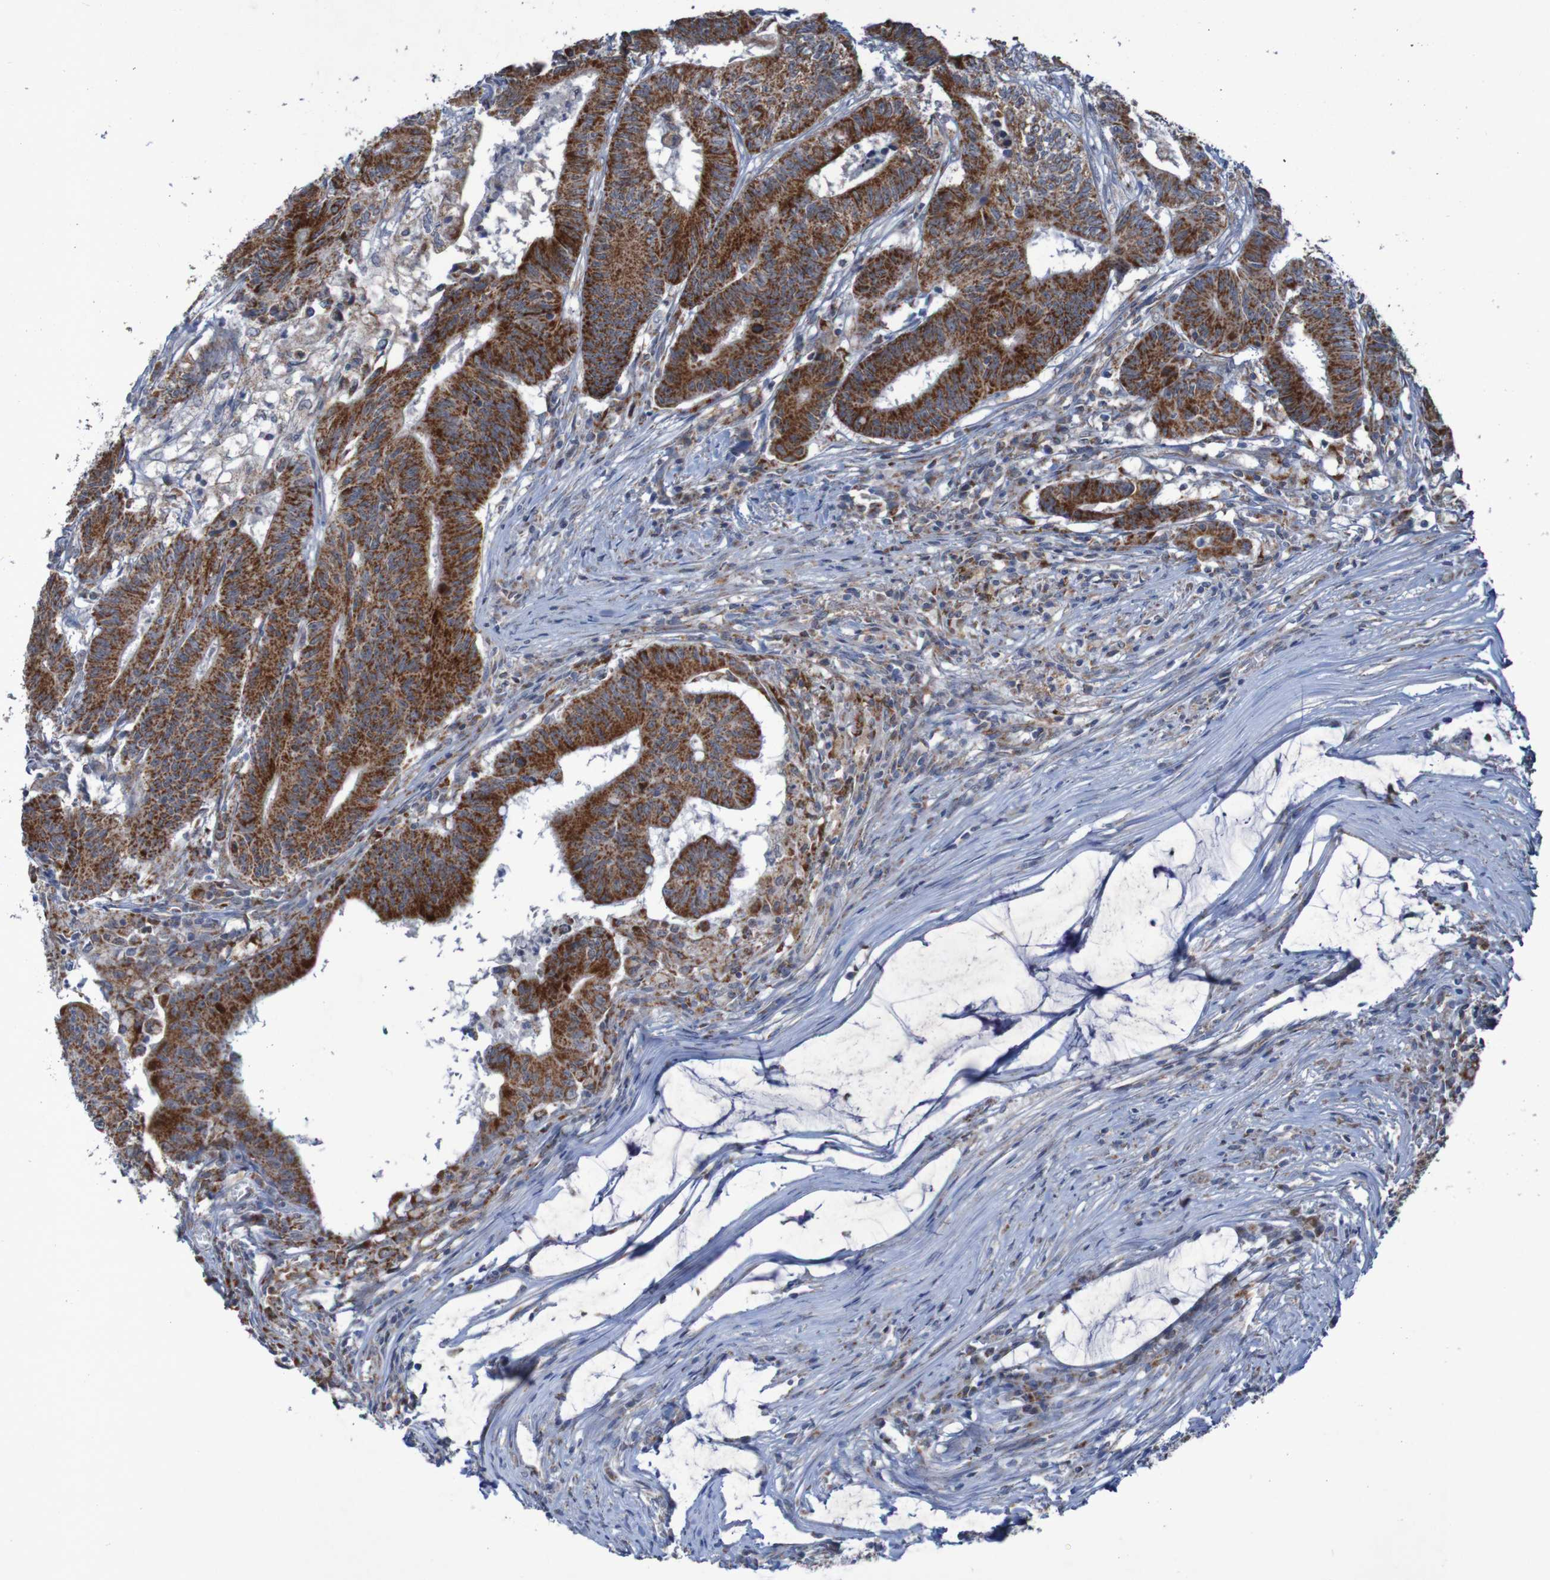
{"staining": {"intensity": "strong", "quantity": ">75%", "location": "cytoplasmic/membranous"}, "tissue": "colorectal cancer", "cell_type": "Tumor cells", "image_type": "cancer", "snomed": [{"axis": "morphology", "description": "Adenocarcinoma, NOS"}, {"axis": "topography", "description": "Colon"}], "caption": "Brown immunohistochemical staining in human colorectal cancer exhibits strong cytoplasmic/membranous positivity in approximately >75% of tumor cells. (Brightfield microscopy of DAB IHC at high magnification).", "gene": "CCDC51", "patient": {"sex": "male", "age": 45}}